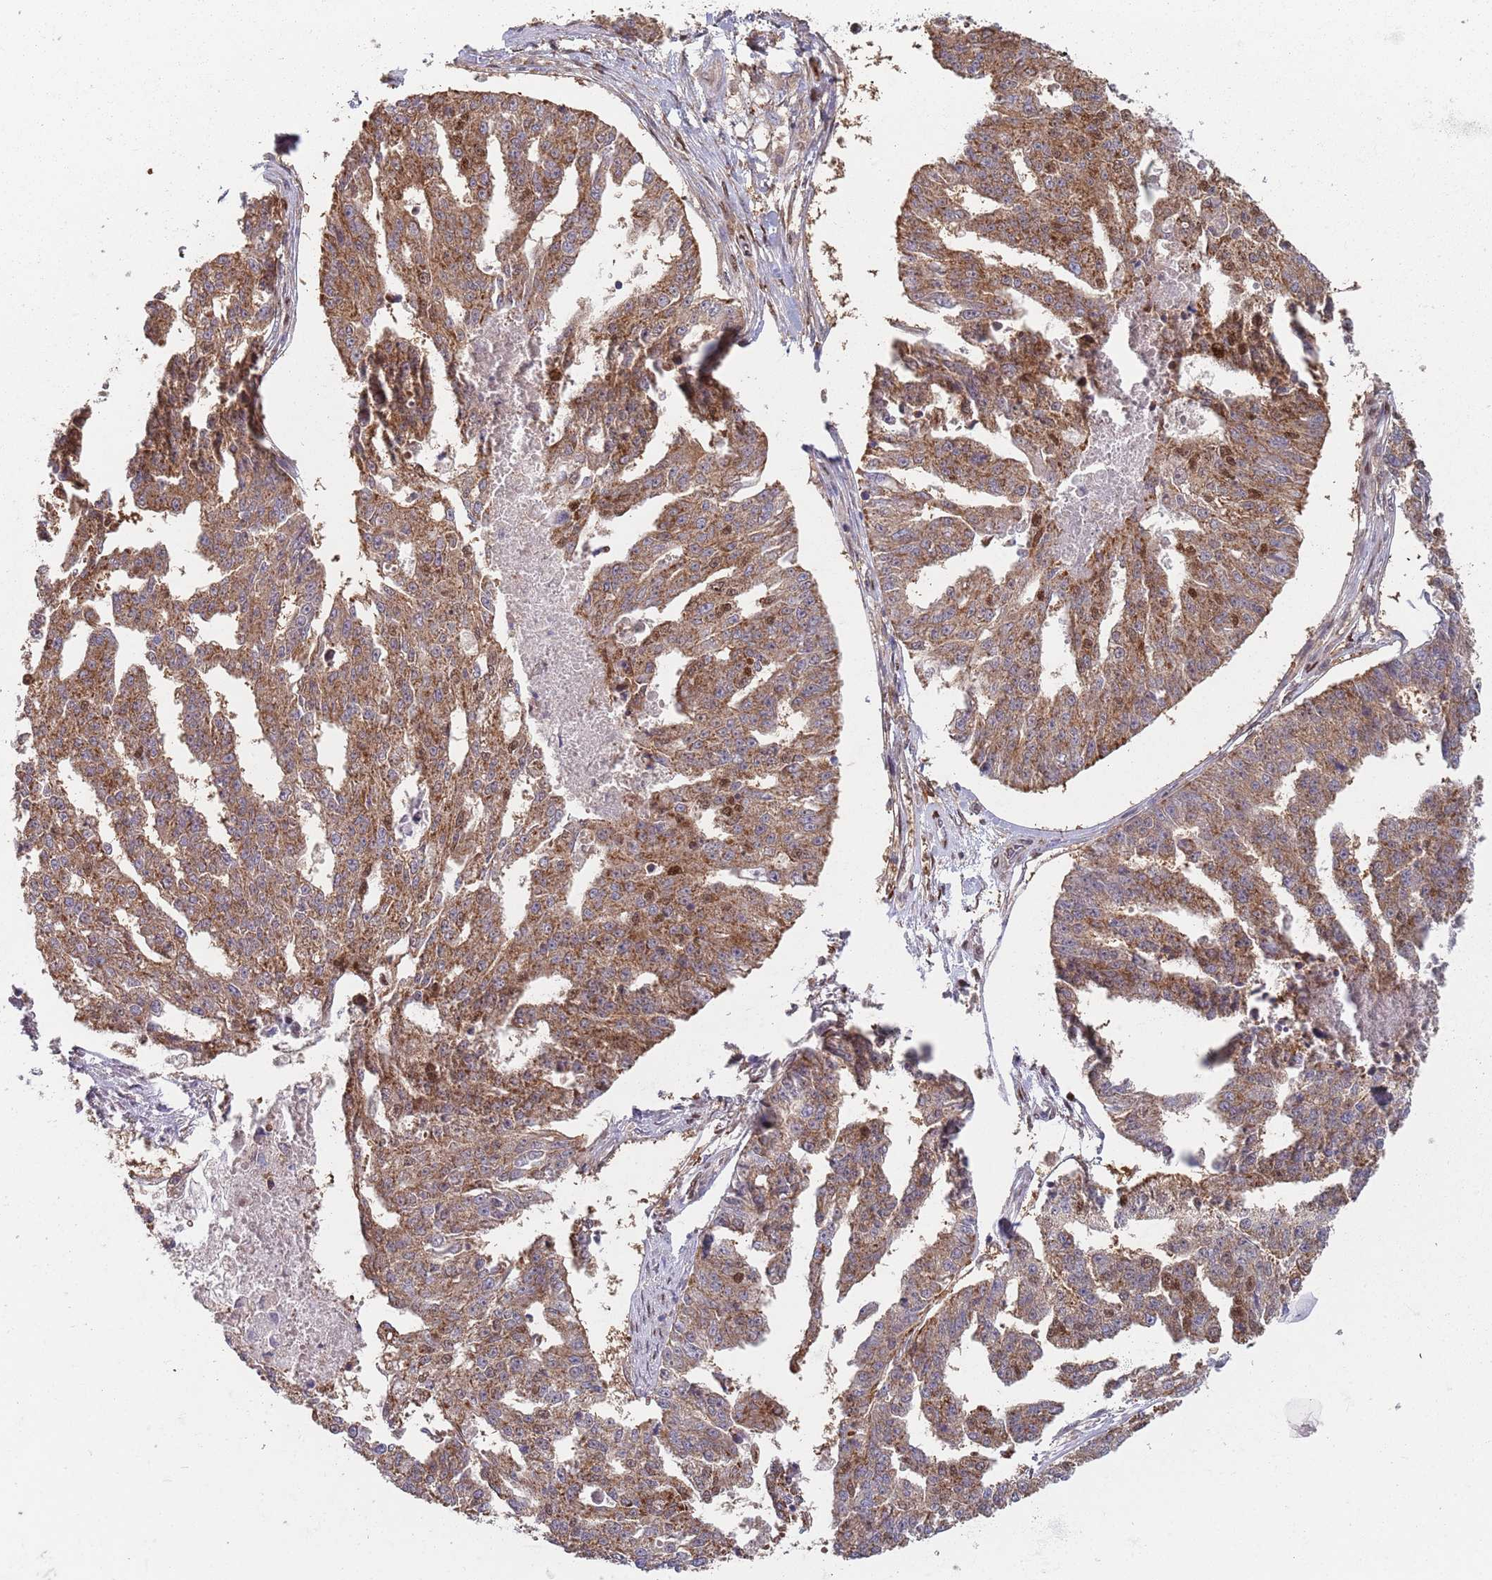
{"staining": {"intensity": "moderate", "quantity": ">75%", "location": "cytoplasmic/membranous"}, "tissue": "ovarian cancer", "cell_type": "Tumor cells", "image_type": "cancer", "snomed": [{"axis": "morphology", "description": "Cystadenocarcinoma, serous, NOS"}, {"axis": "topography", "description": "Ovary"}], "caption": "Brown immunohistochemical staining in human ovarian cancer (serous cystadenocarcinoma) displays moderate cytoplasmic/membranous staining in approximately >75% of tumor cells.", "gene": "GDI2", "patient": {"sex": "female", "age": 58}}